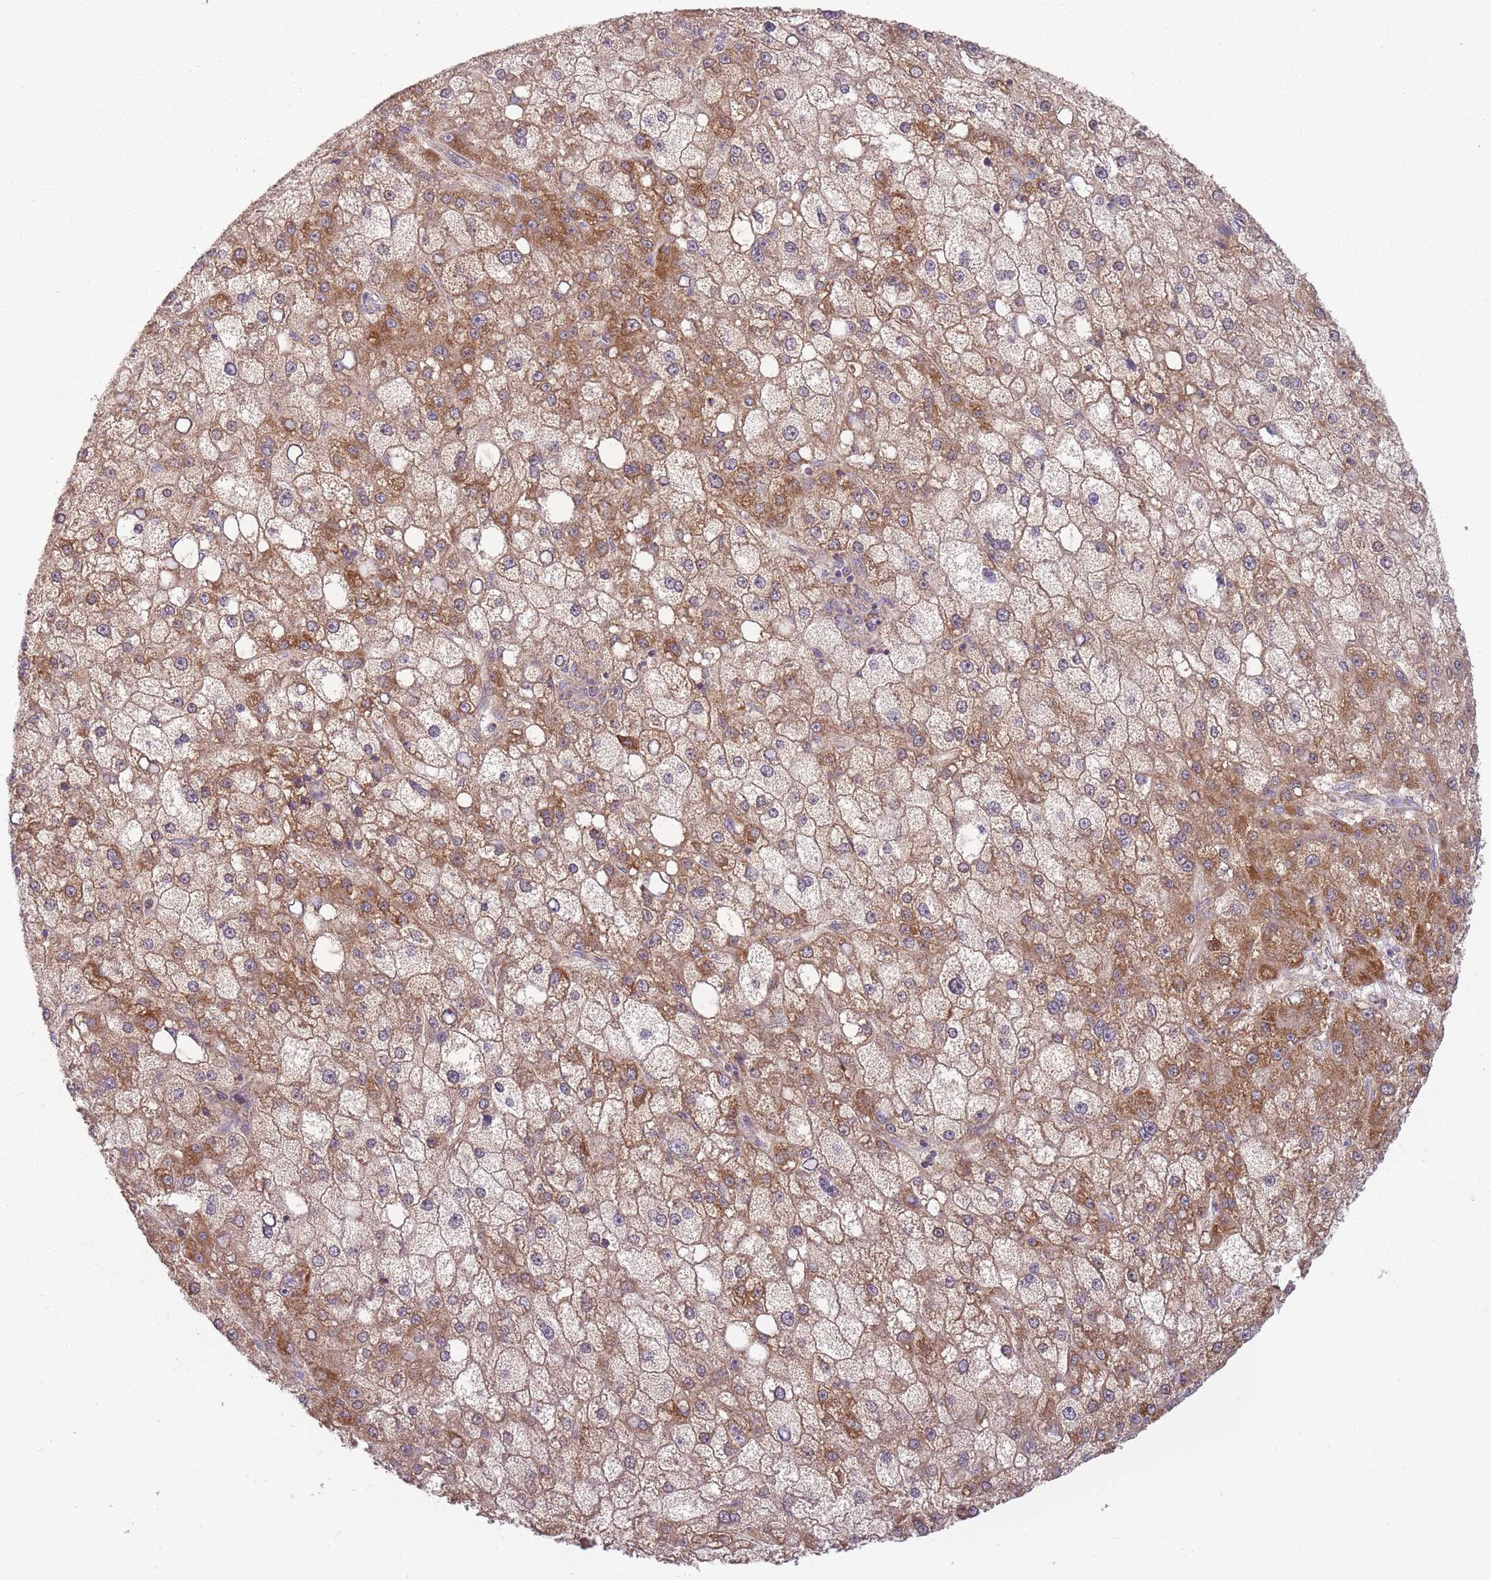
{"staining": {"intensity": "strong", "quantity": "25%-75%", "location": "cytoplasmic/membranous"}, "tissue": "liver cancer", "cell_type": "Tumor cells", "image_type": "cancer", "snomed": [{"axis": "morphology", "description": "Carcinoma, Hepatocellular, NOS"}, {"axis": "topography", "description": "Liver"}], "caption": "A high-resolution photomicrograph shows immunohistochemistry (IHC) staining of liver hepatocellular carcinoma, which exhibits strong cytoplasmic/membranous expression in about 25%-75% of tumor cells.", "gene": "NDUFA9", "patient": {"sex": "male", "age": 67}}